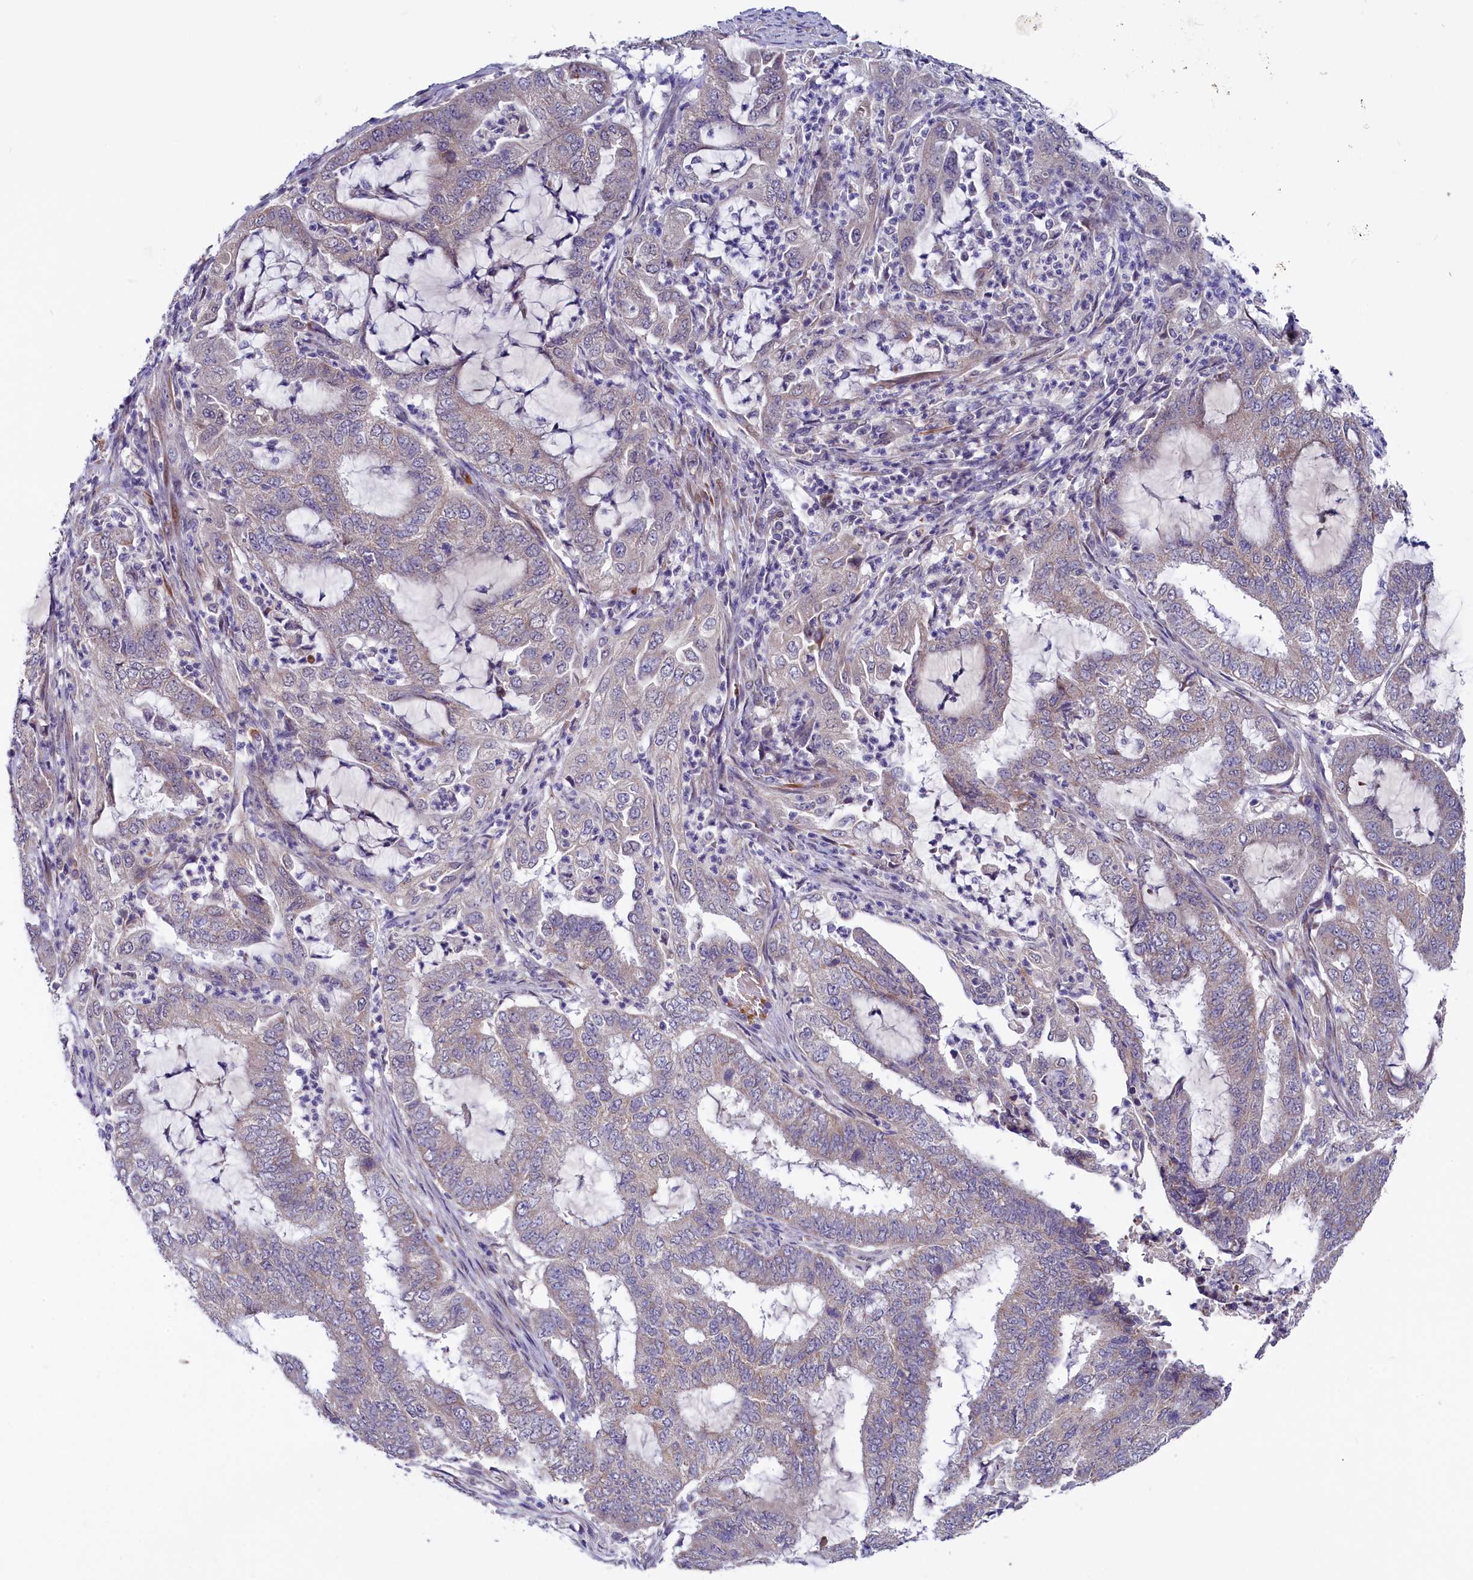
{"staining": {"intensity": "negative", "quantity": "none", "location": "none"}, "tissue": "endometrial cancer", "cell_type": "Tumor cells", "image_type": "cancer", "snomed": [{"axis": "morphology", "description": "Adenocarcinoma, NOS"}, {"axis": "topography", "description": "Endometrium"}], "caption": "The IHC image has no significant positivity in tumor cells of endometrial adenocarcinoma tissue.", "gene": "SLC39A6", "patient": {"sex": "female", "age": 51}}